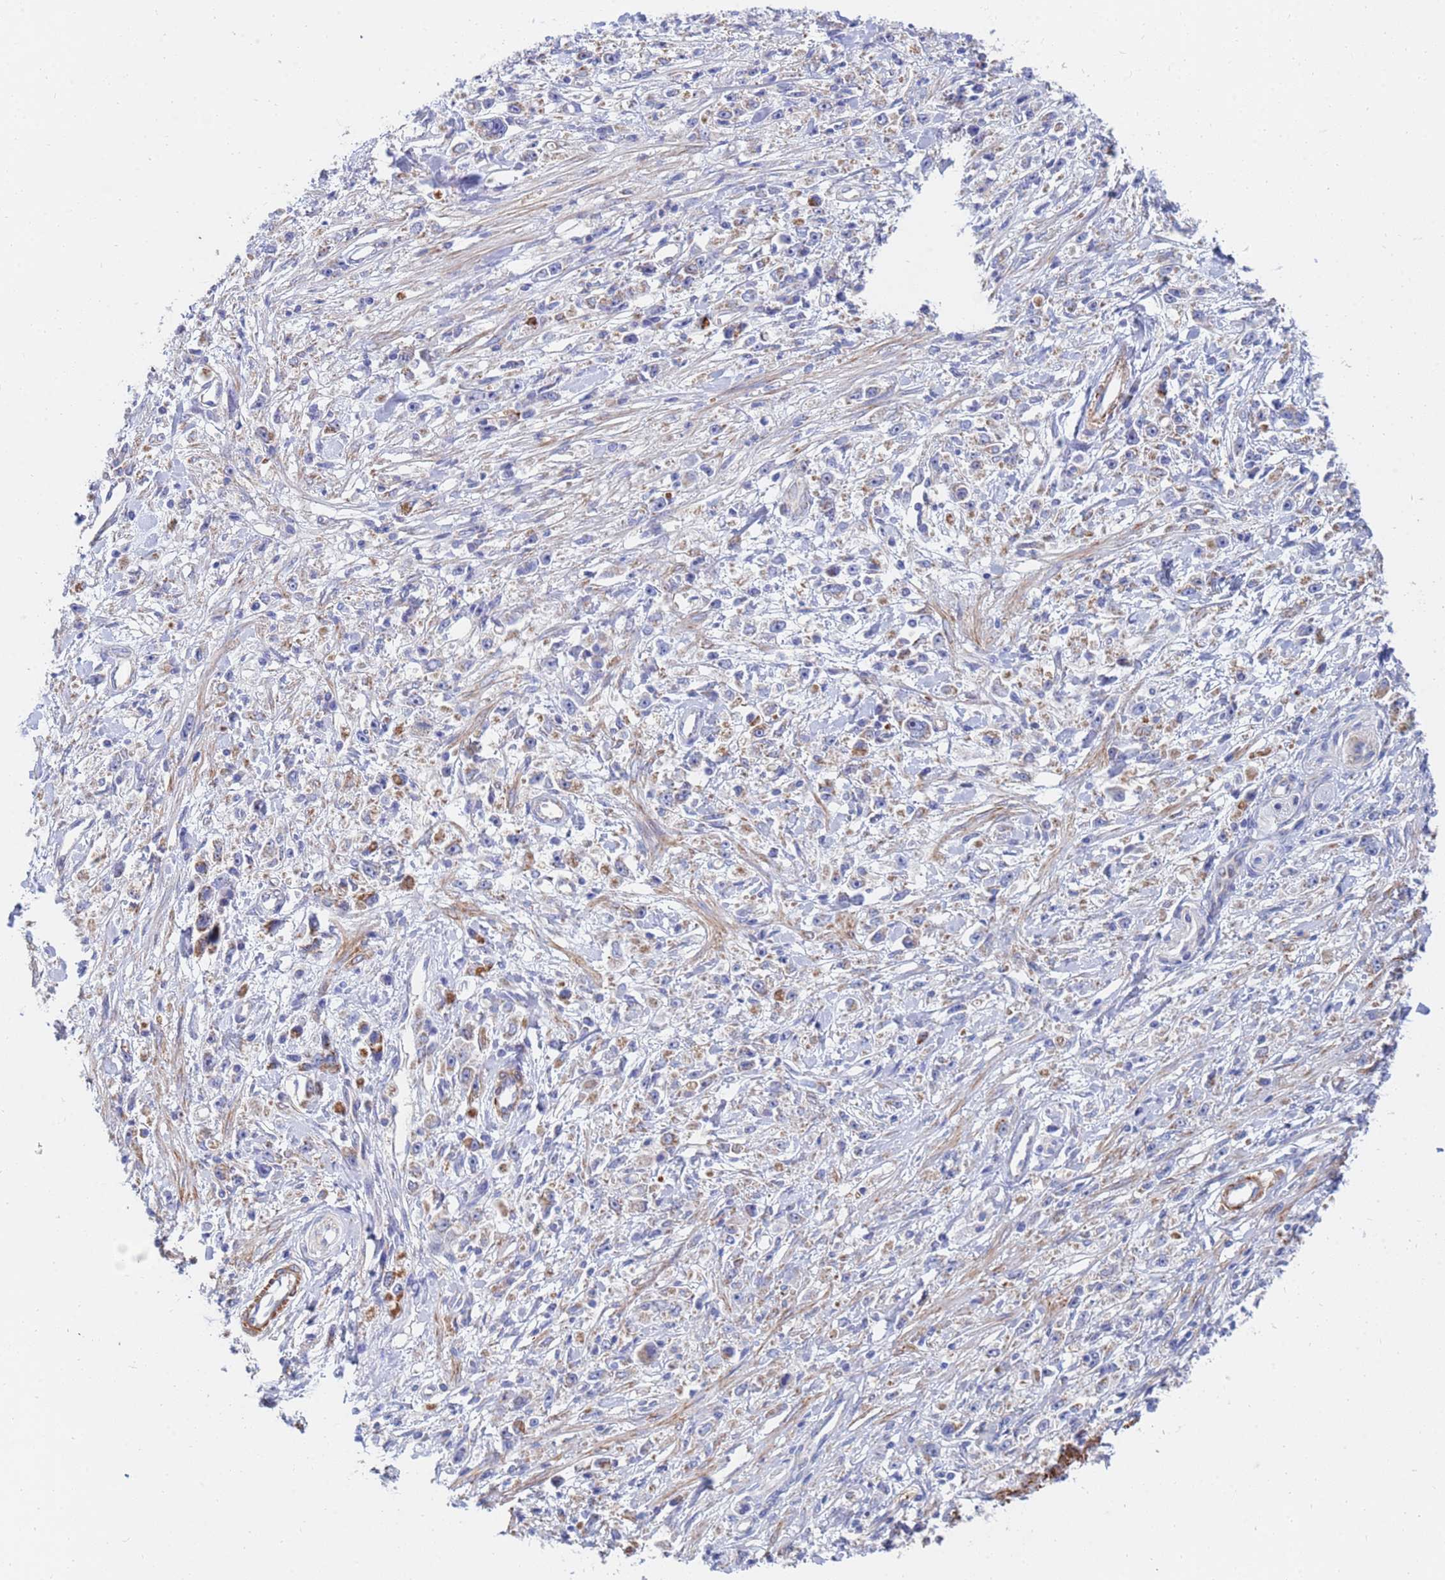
{"staining": {"intensity": "moderate", "quantity": "<25%", "location": "cytoplasmic/membranous"}, "tissue": "stomach cancer", "cell_type": "Tumor cells", "image_type": "cancer", "snomed": [{"axis": "morphology", "description": "Adenocarcinoma, NOS"}, {"axis": "topography", "description": "Stomach"}], "caption": "Immunohistochemical staining of stomach cancer (adenocarcinoma) displays moderate cytoplasmic/membranous protein staining in about <25% of tumor cells.", "gene": "SDR39U1", "patient": {"sex": "female", "age": 59}}